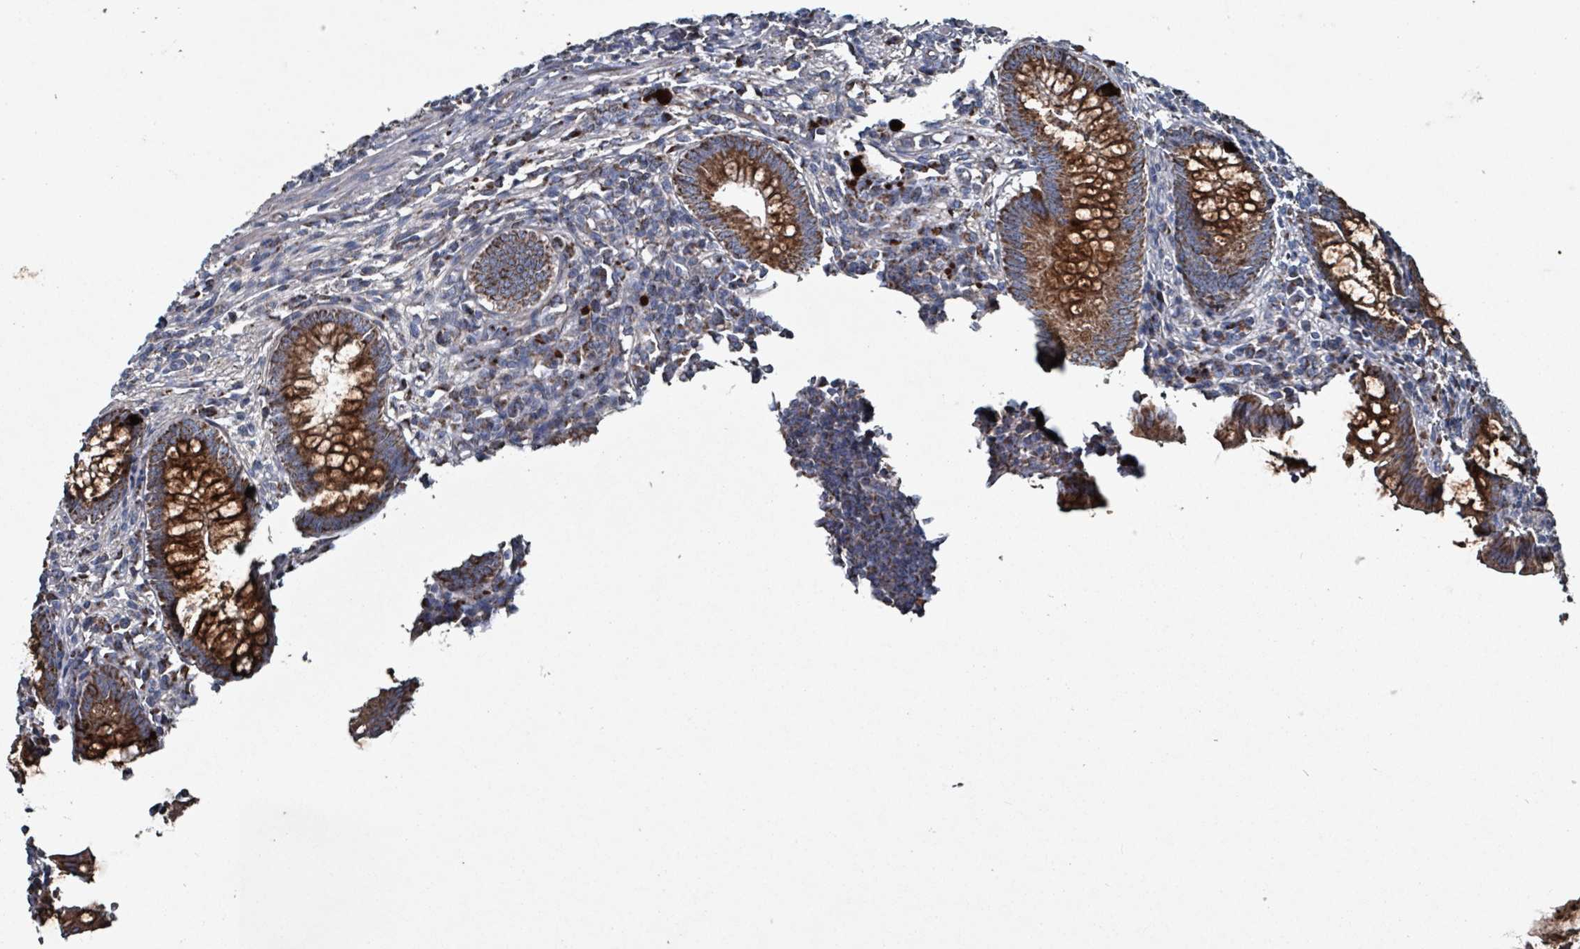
{"staining": {"intensity": "strong", "quantity": ">75%", "location": "cytoplasmic/membranous"}, "tissue": "appendix", "cell_type": "Glandular cells", "image_type": "normal", "snomed": [{"axis": "morphology", "description": "Normal tissue, NOS"}, {"axis": "topography", "description": "Appendix"}], "caption": "Immunohistochemistry photomicrograph of benign appendix: appendix stained using immunohistochemistry shows high levels of strong protein expression localized specifically in the cytoplasmic/membranous of glandular cells, appearing as a cytoplasmic/membranous brown color.", "gene": "ABHD18", "patient": {"sex": "male", "age": 83}}